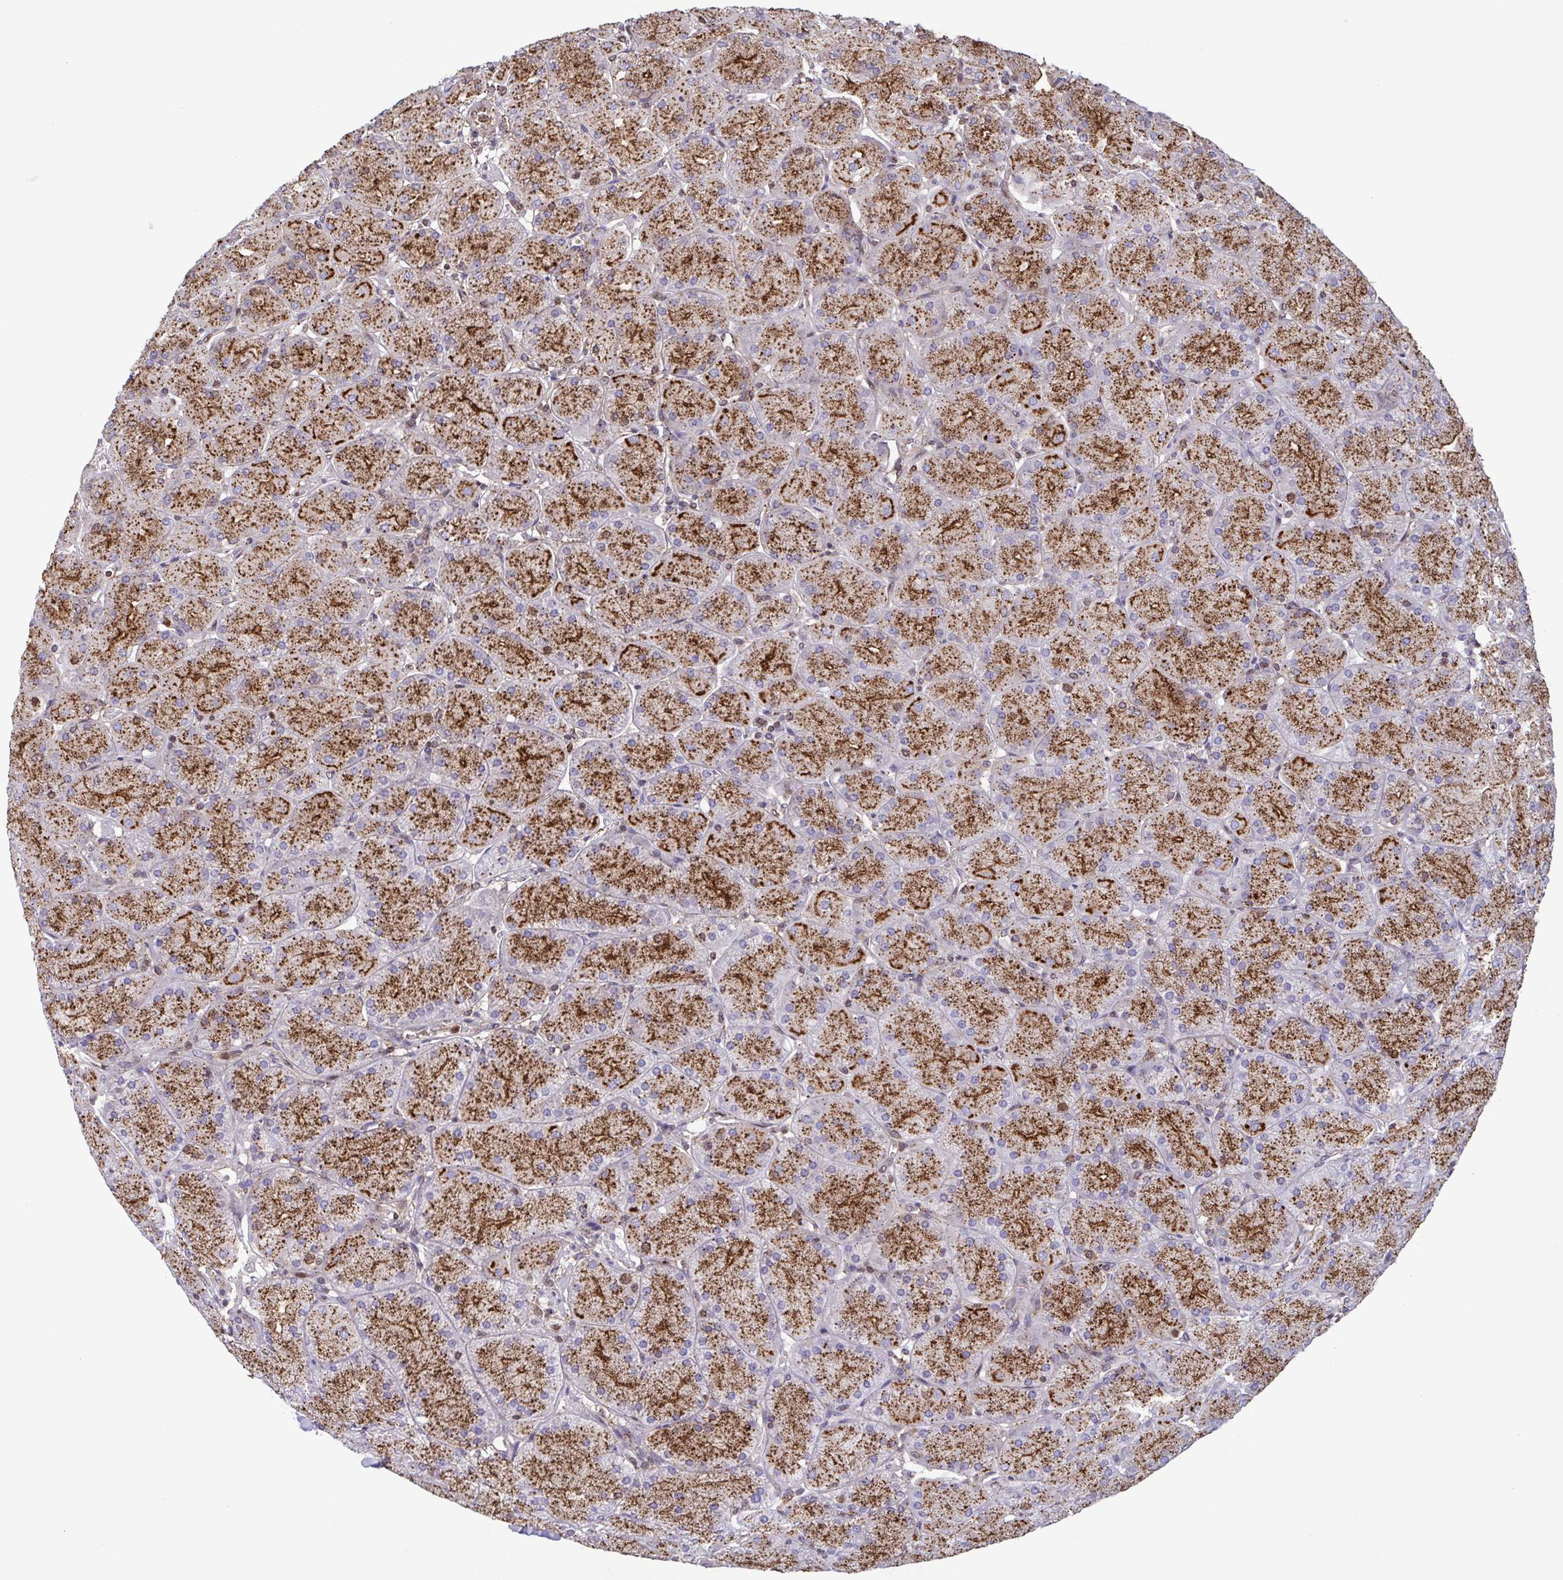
{"staining": {"intensity": "moderate", "quantity": ">75%", "location": "cytoplasmic/membranous"}, "tissue": "stomach", "cell_type": "Glandular cells", "image_type": "normal", "snomed": [{"axis": "morphology", "description": "Normal tissue, NOS"}, {"axis": "topography", "description": "Stomach, upper"}], "caption": "Immunohistochemistry (IHC) (DAB) staining of normal stomach displays moderate cytoplasmic/membranous protein expression in approximately >75% of glandular cells. (IHC, brightfield microscopy, high magnification).", "gene": "CHMP1B", "patient": {"sex": "female", "age": 56}}